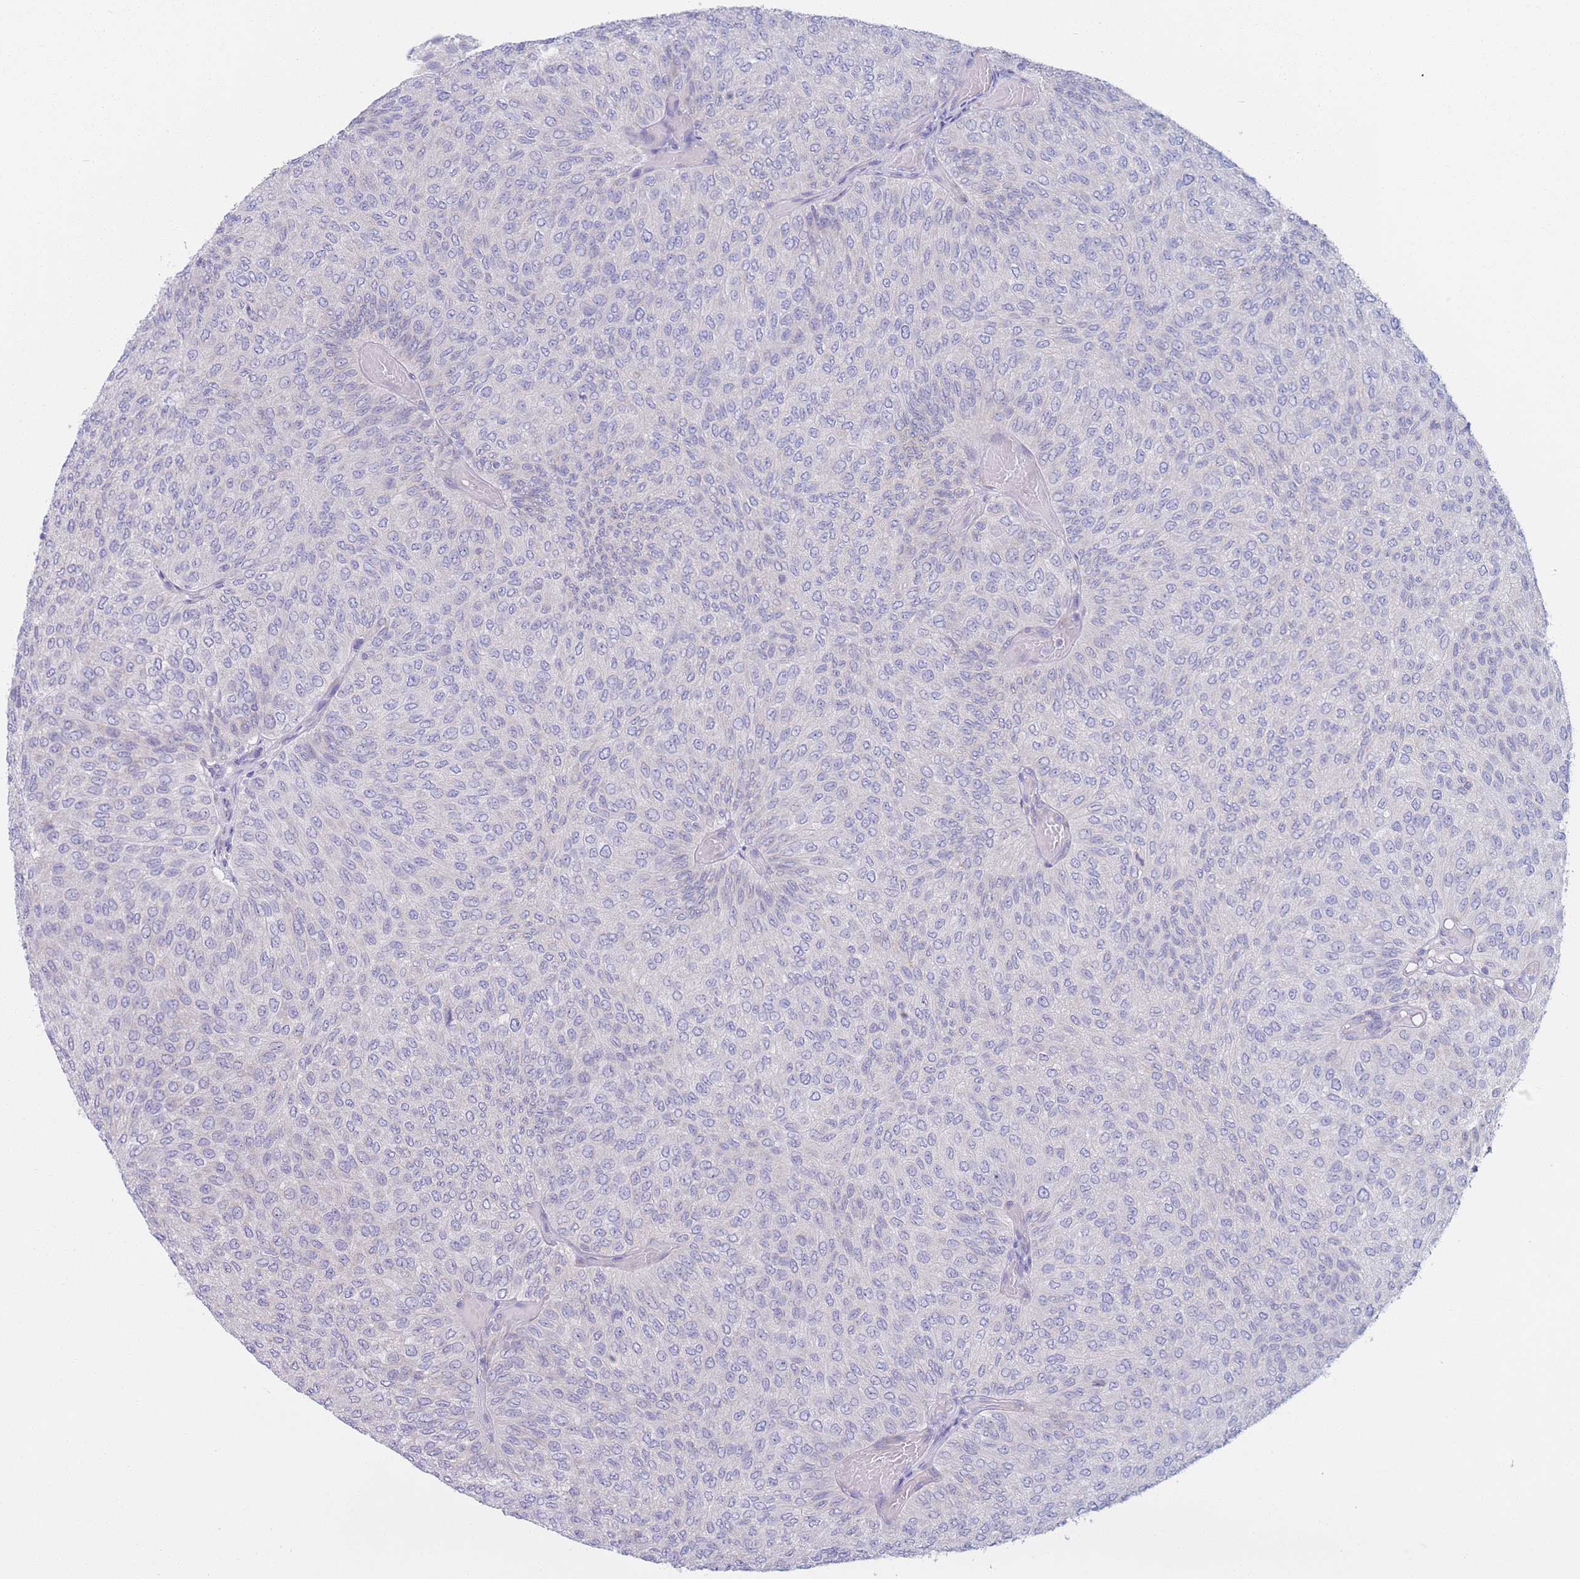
{"staining": {"intensity": "moderate", "quantity": "<25%", "location": "cytoplasmic/membranous"}, "tissue": "urothelial cancer", "cell_type": "Tumor cells", "image_type": "cancer", "snomed": [{"axis": "morphology", "description": "Urothelial carcinoma, Low grade"}, {"axis": "topography", "description": "Urinary bladder"}], "caption": "Human urothelial cancer stained for a protein (brown) exhibits moderate cytoplasmic/membranous positive expression in approximately <25% of tumor cells.", "gene": "MRPL30", "patient": {"sex": "male", "age": 78}}